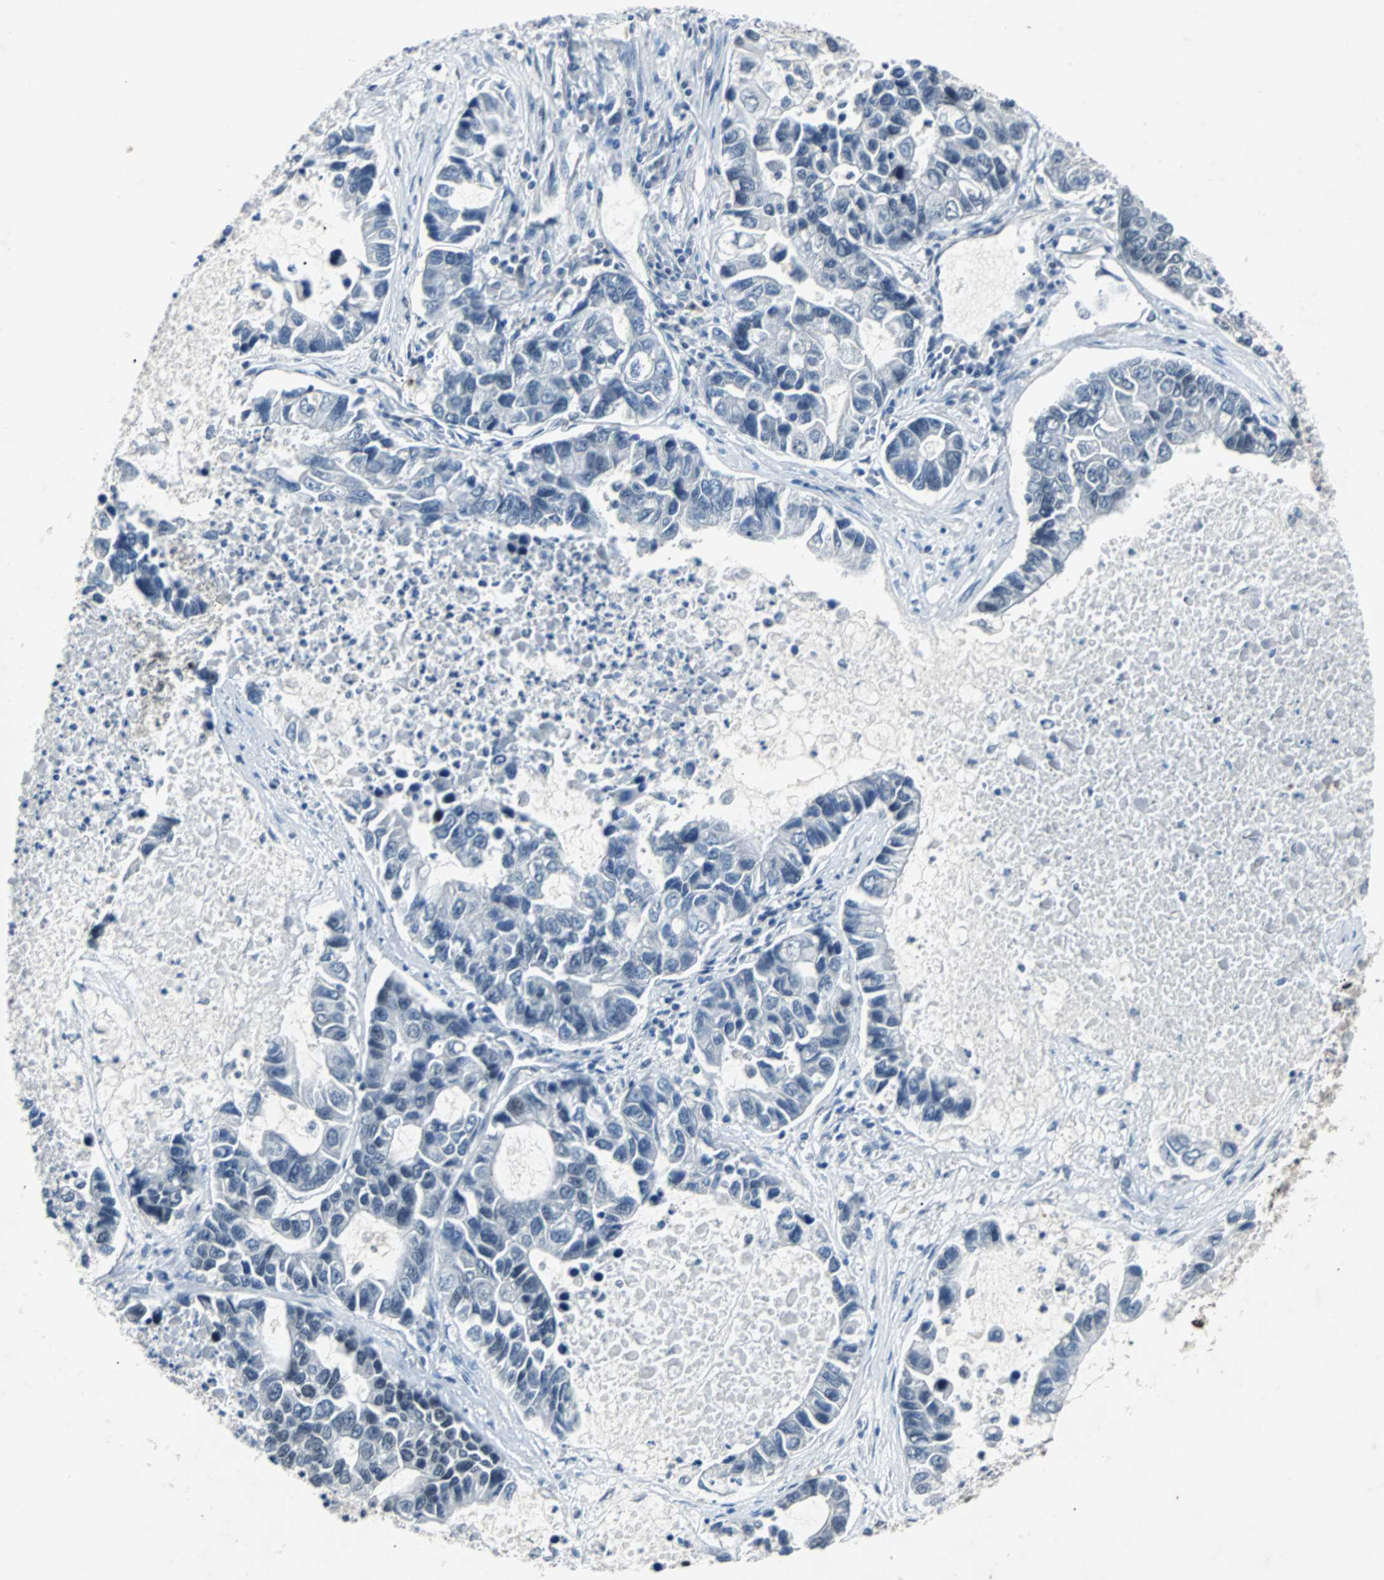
{"staining": {"intensity": "negative", "quantity": "none", "location": "none"}, "tissue": "lung cancer", "cell_type": "Tumor cells", "image_type": "cancer", "snomed": [{"axis": "morphology", "description": "Adenocarcinoma, NOS"}, {"axis": "topography", "description": "Lung"}], "caption": "This is a photomicrograph of IHC staining of lung adenocarcinoma, which shows no expression in tumor cells. (DAB immunohistochemistry visualized using brightfield microscopy, high magnification).", "gene": "GATAD2A", "patient": {"sex": "female", "age": 51}}